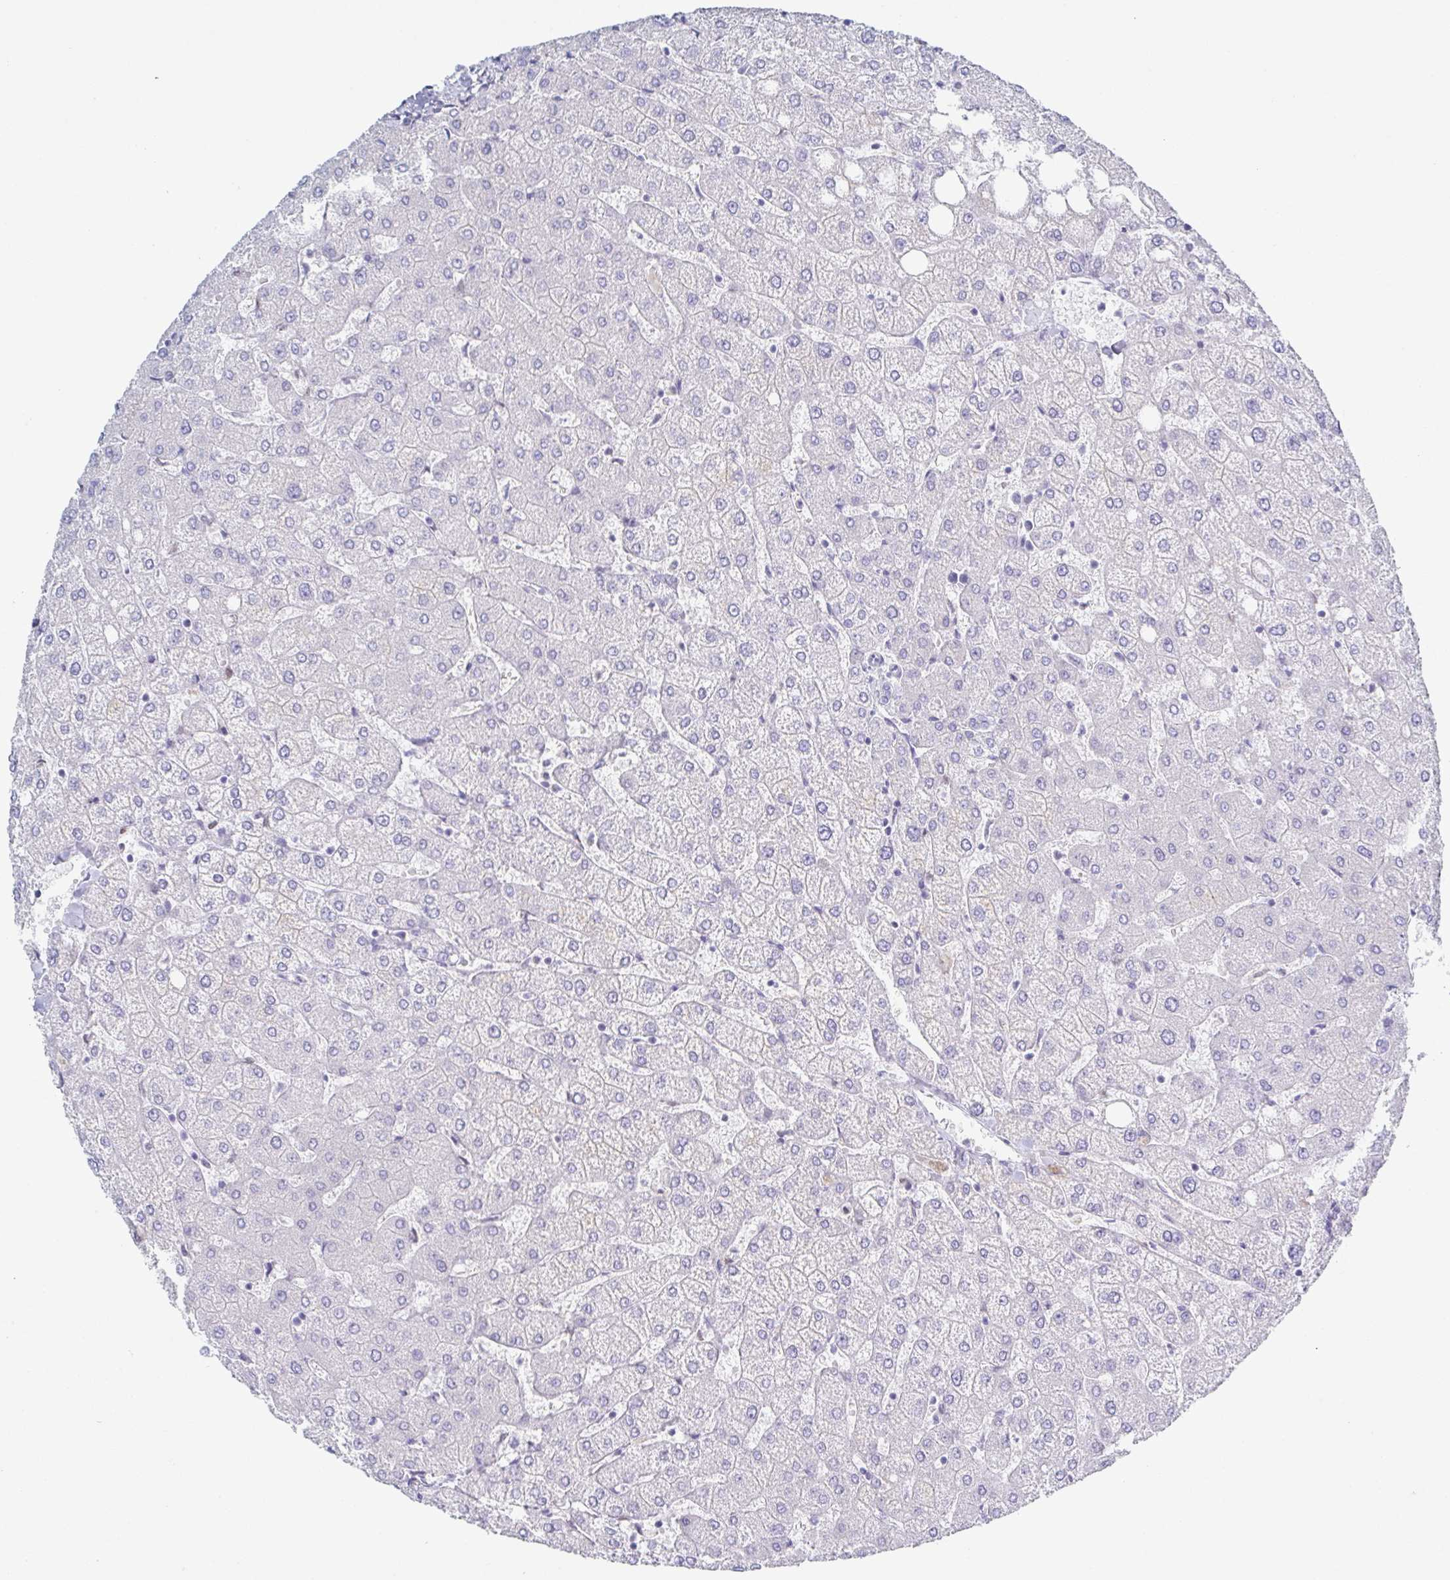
{"staining": {"intensity": "negative", "quantity": "none", "location": "none"}, "tissue": "liver", "cell_type": "Cholangiocytes", "image_type": "normal", "snomed": [{"axis": "morphology", "description": "Normal tissue, NOS"}, {"axis": "topography", "description": "Liver"}], "caption": "Protein analysis of benign liver shows no significant positivity in cholangiocytes. (Brightfield microscopy of DAB (3,3'-diaminobenzidine) immunohistochemistry at high magnification).", "gene": "HTR2A", "patient": {"sex": "female", "age": 54}}